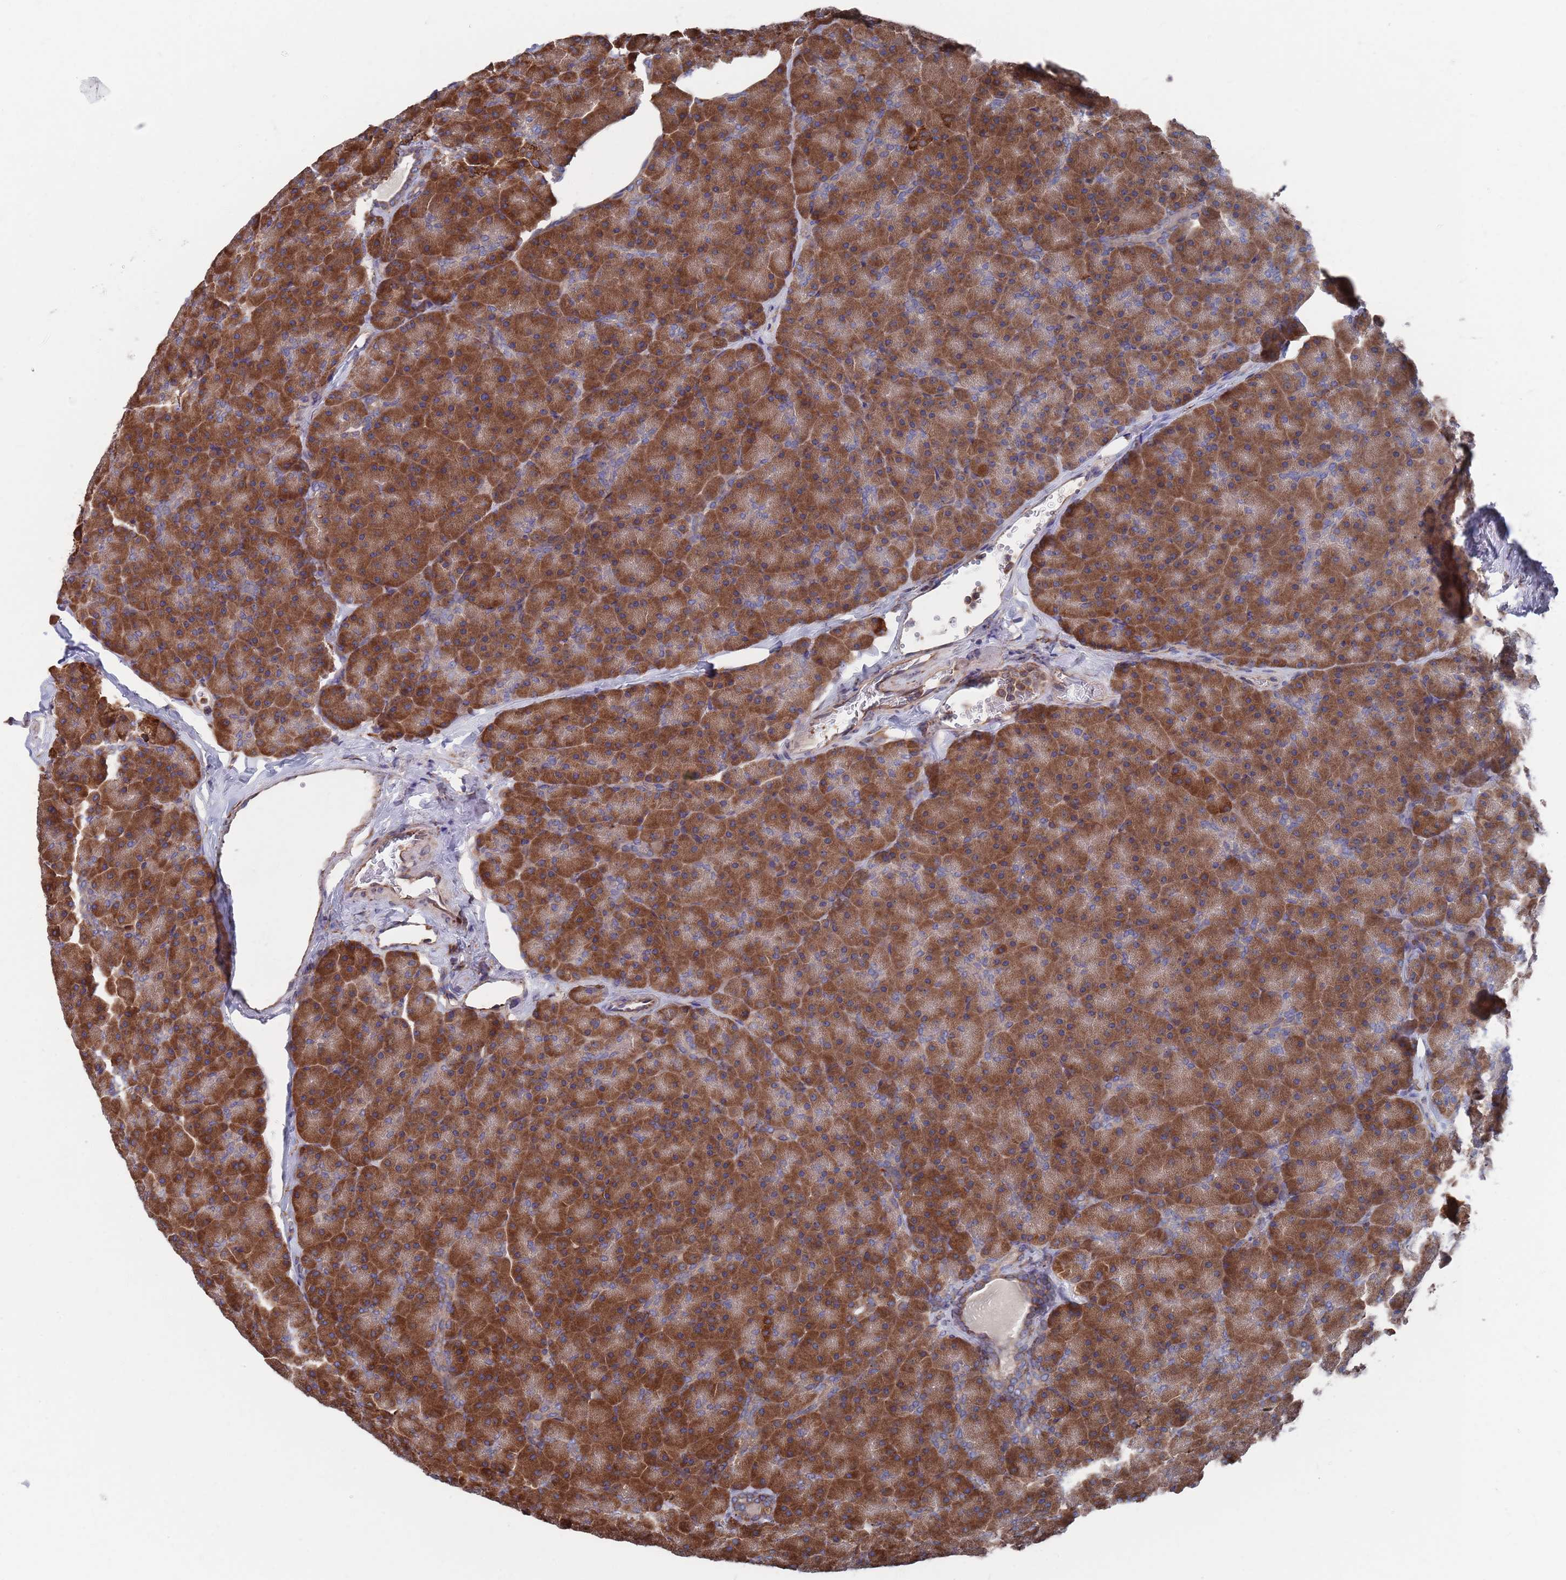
{"staining": {"intensity": "strong", "quantity": ">75%", "location": "cytoplasmic/membranous"}, "tissue": "pancreas", "cell_type": "Exocrine glandular cells", "image_type": "normal", "snomed": [{"axis": "morphology", "description": "Normal tissue, NOS"}, {"axis": "topography", "description": "Pancreas"}], "caption": "IHC (DAB (3,3'-diaminobenzidine)) staining of benign human pancreas exhibits strong cytoplasmic/membranous protein positivity in approximately >75% of exocrine glandular cells. (DAB (3,3'-diaminobenzidine) IHC with brightfield microscopy, high magnification).", "gene": "GID8", "patient": {"sex": "male", "age": 36}}